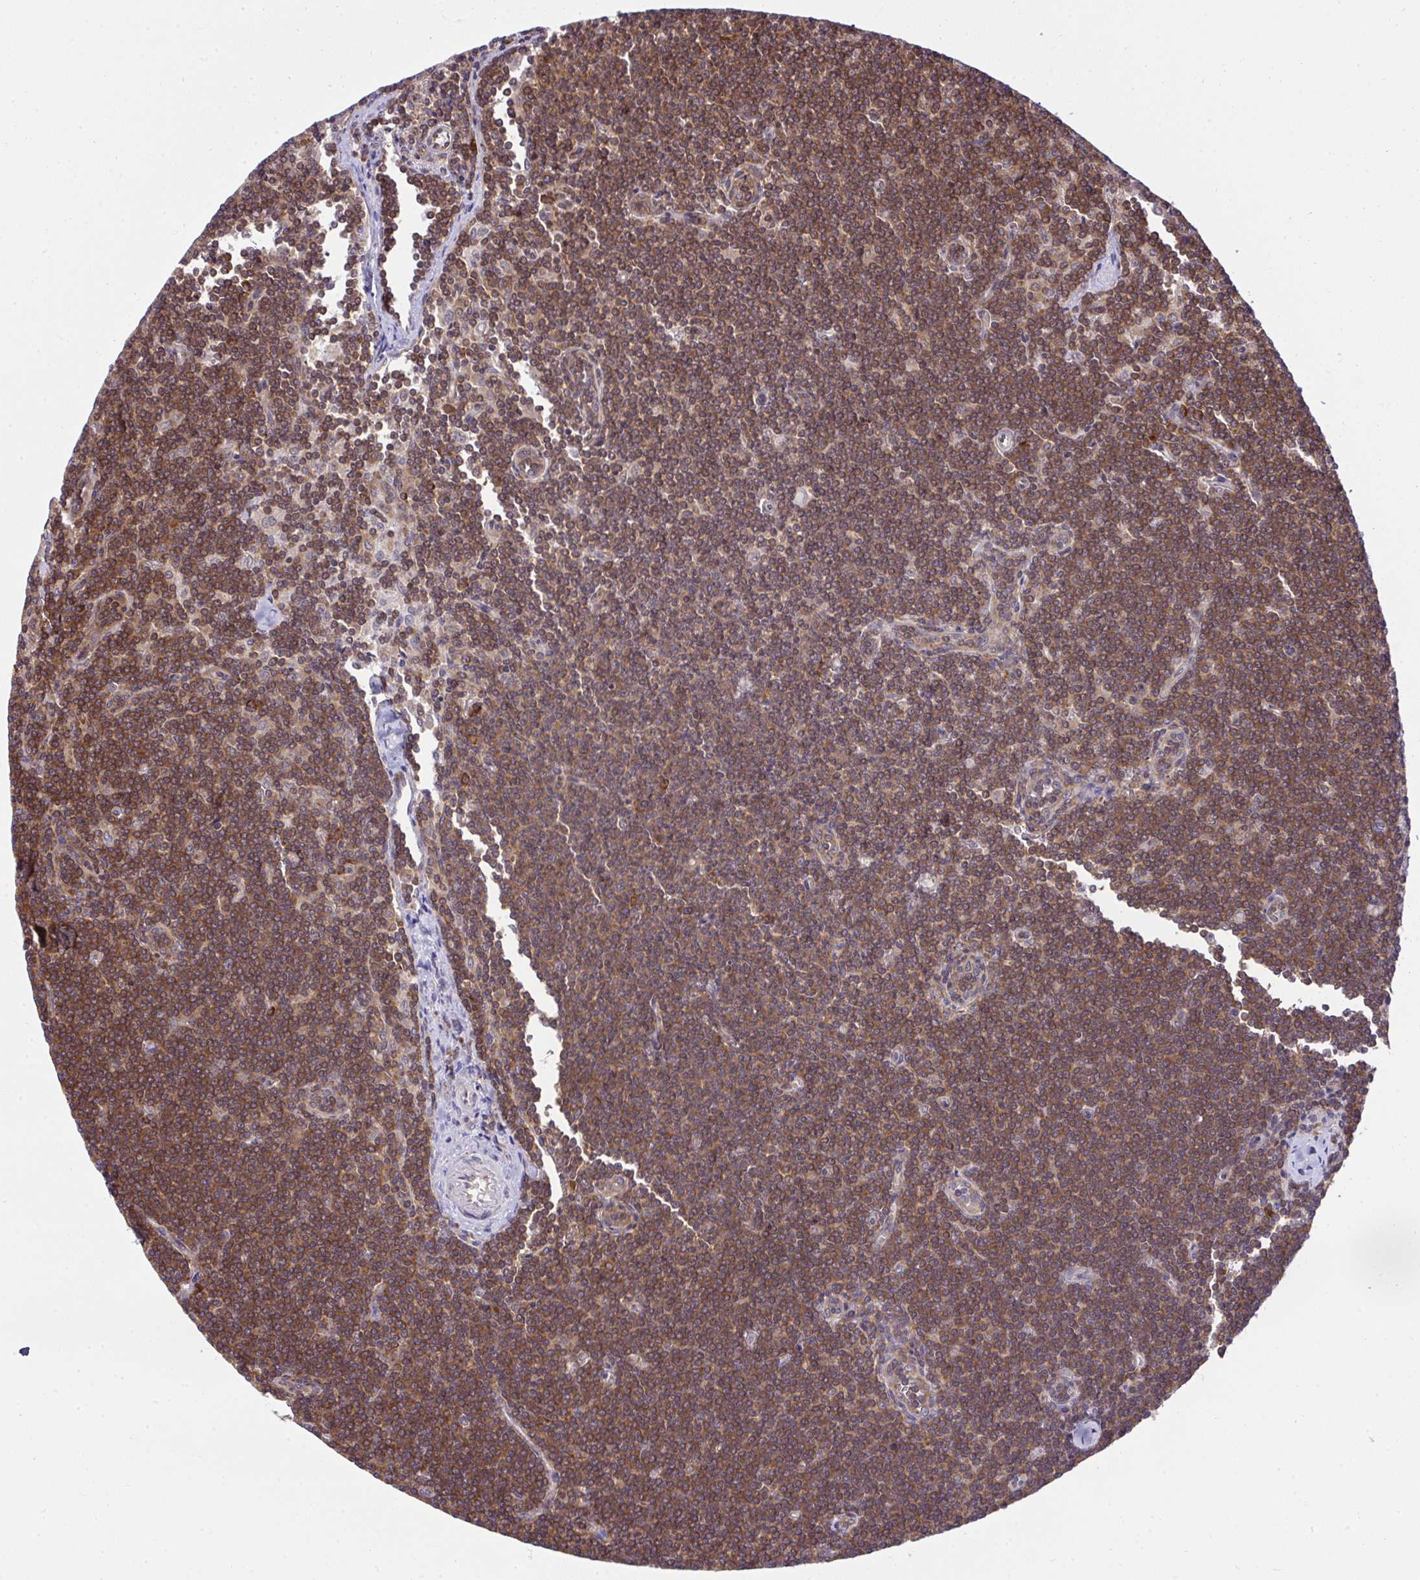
{"staining": {"intensity": "moderate", "quantity": "25%-75%", "location": "cytoplasmic/membranous"}, "tissue": "lymphoma", "cell_type": "Tumor cells", "image_type": "cancer", "snomed": [{"axis": "morphology", "description": "Malignant lymphoma, non-Hodgkin's type, Low grade"}, {"axis": "topography", "description": "Lymph node"}], "caption": "Immunohistochemistry (IHC) image of neoplastic tissue: human lymphoma stained using immunohistochemistry (IHC) demonstrates medium levels of moderate protein expression localized specifically in the cytoplasmic/membranous of tumor cells, appearing as a cytoplasmic/membranous brown color.", "gene": "RPS7", "patient": {"sex": "female", "age": 73}}